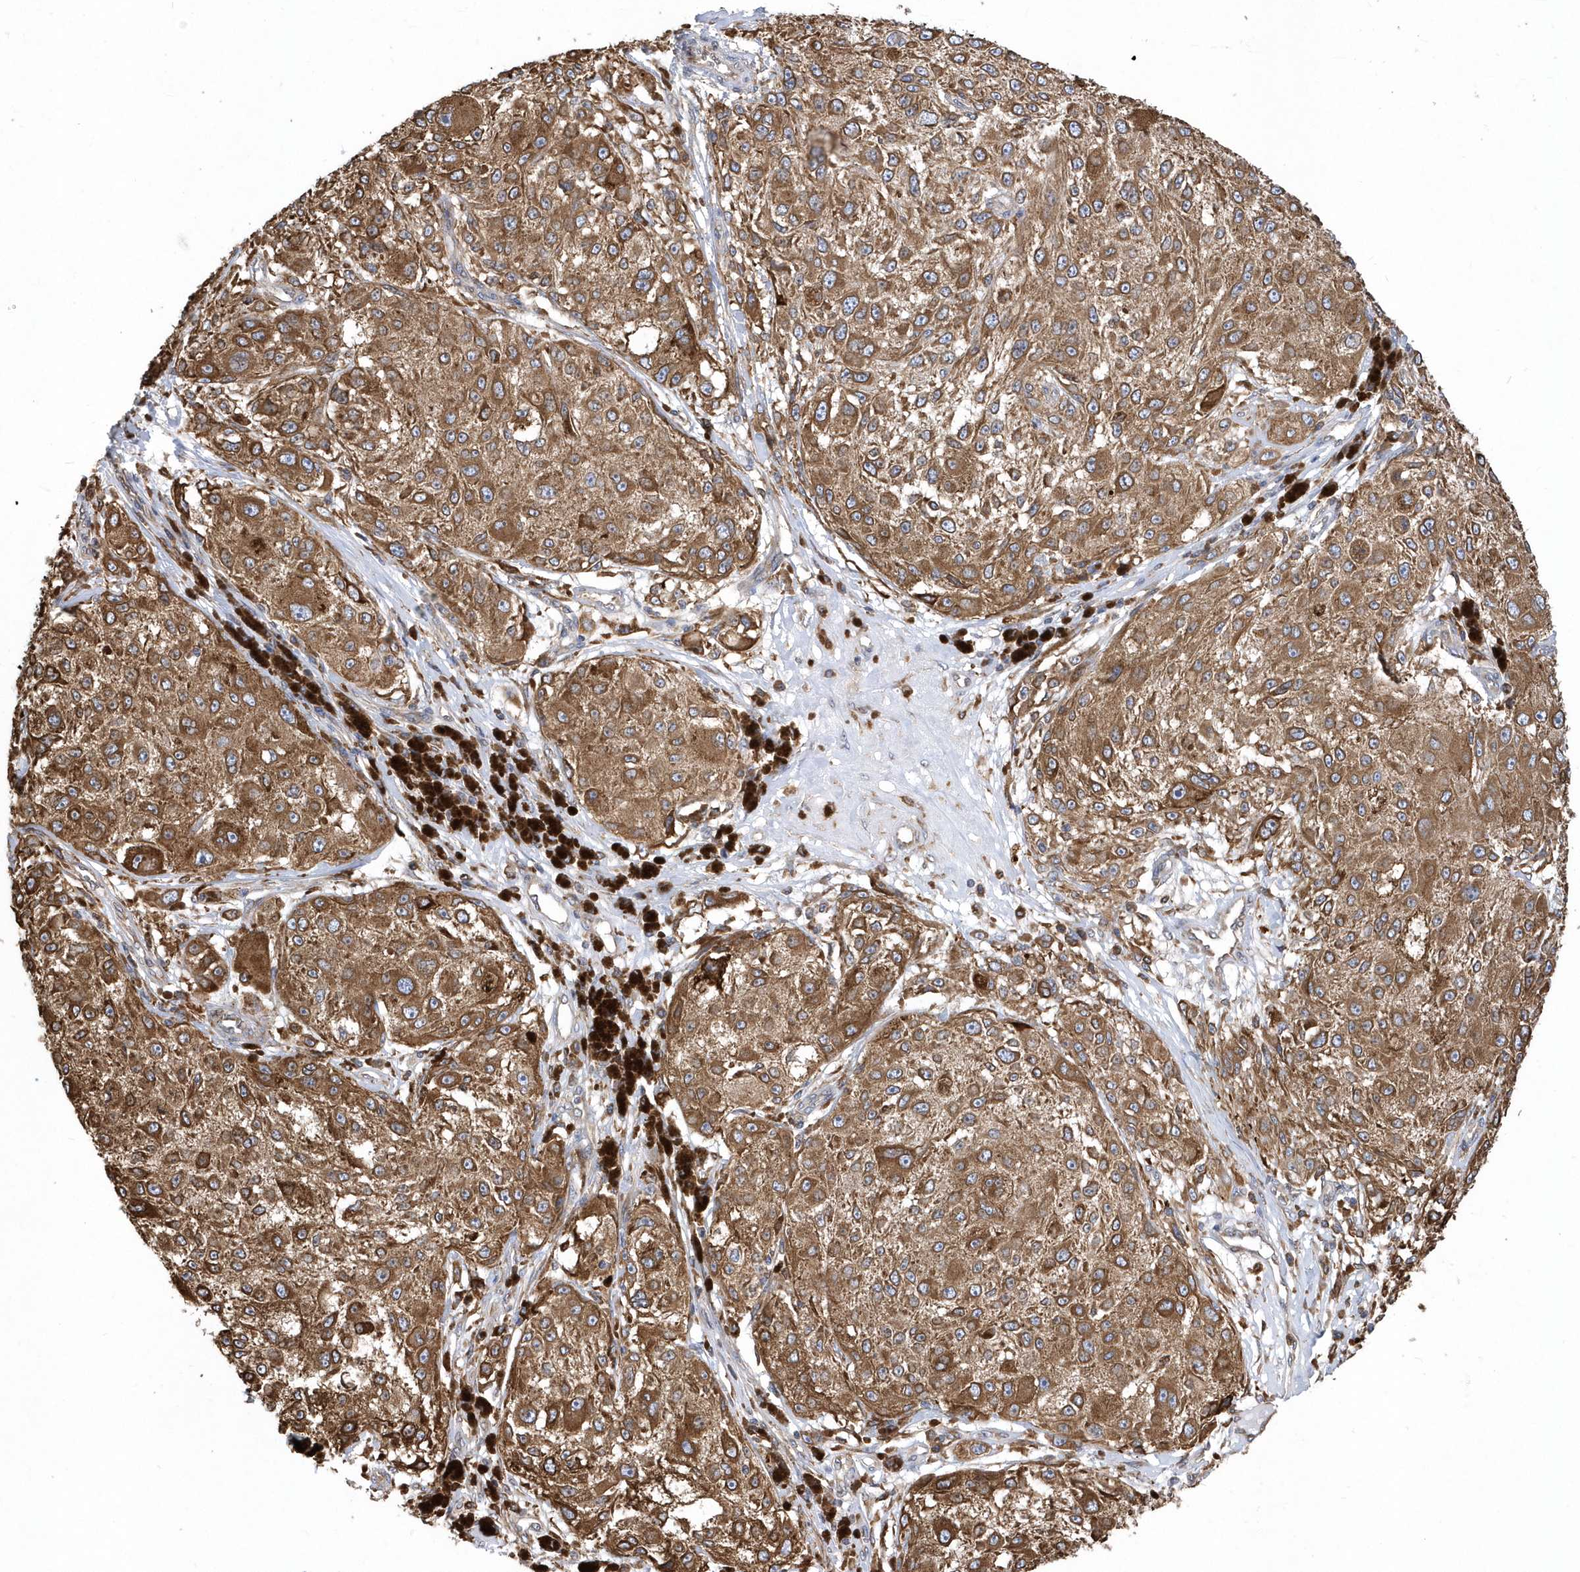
{"staining": {"intensity": "moderate", "quantity": ">75%", "location": "cytoplasmic/membranous"}, "tissue": "melanoma", "cell_type": "Tumor cells", "image_type": "cancer", "snomed": [{"axis": "morphology", "description": "Necrosis, NOS"}, {"axis": "morphology", "description": "Malignant melanoma, NOS"}, {"axis": "topography", "description": "Skin"}], "caption": "Melanoma tissue exhibits moderate cytoplasmic/membranous positivity in approximately >75% of tumor cells The staining was performed using DAB (3,3'-diaminobenzidine) to visualize the protein expression in brown, while the nuclei were stained in blue with hematoxylin (Magnification: 20x).", "gene": "VAMP7", "patient": {"sex": "female", "age": 87}}